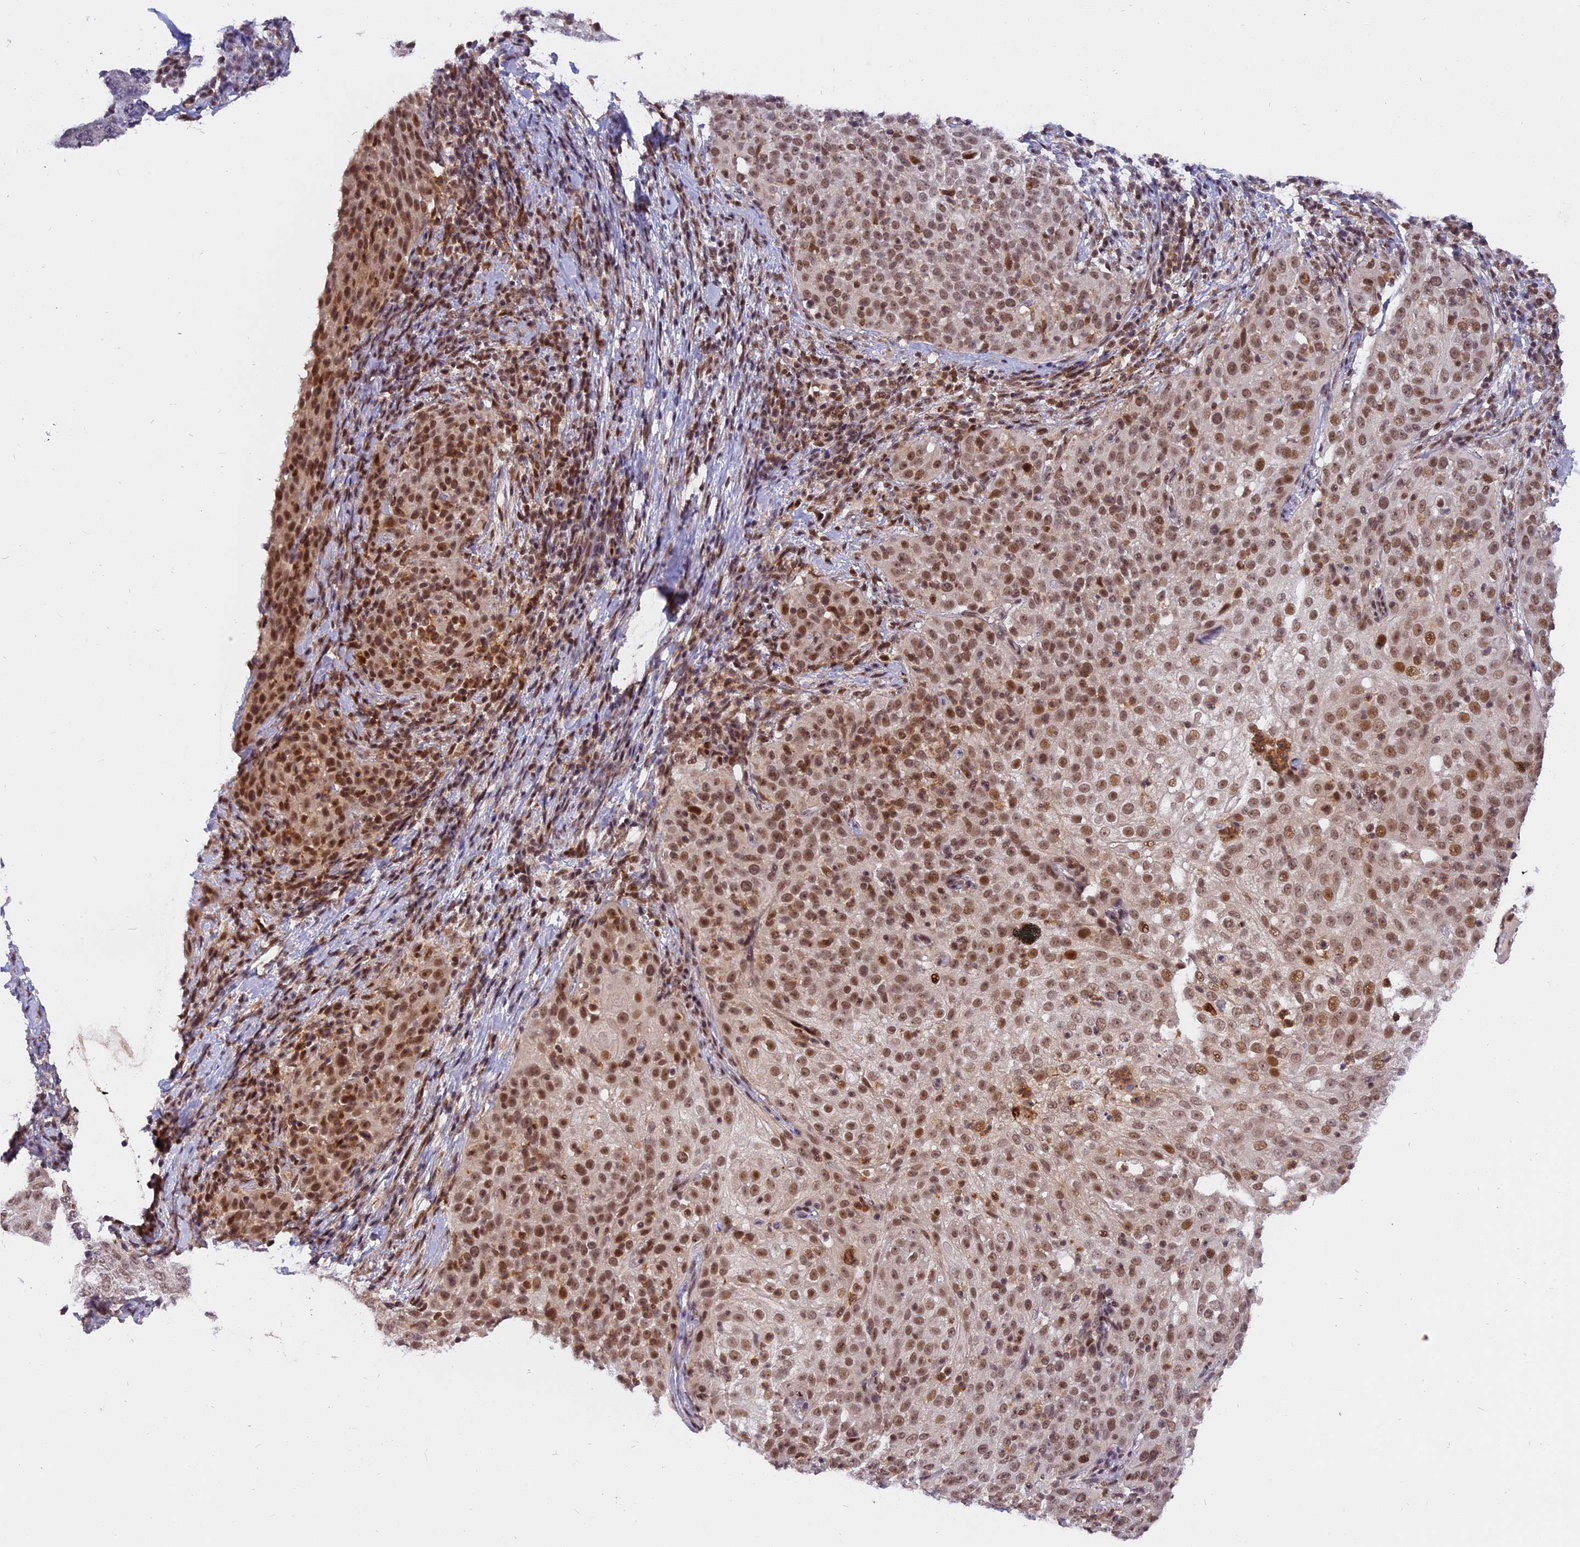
{"staining": {"intensity": "moderate", "quantity": ">75%", "location": "nuclear"}, "tissue": "cervical cancer", "cell_type": "Tumor cells", "image_type": "cancer", "snomed": [{"axis": "morphology", "description": "Squamous cell carcinoma, NOS"}, {"axis": "topography", "description": "Cervix"}], "caption": "The histopathology image exhibits immunohistochemical staining of cervical cancer. There is moderate nuclear expression is identified in approximately >75% of tumor cells.", "gene": "TADA3", "patient": {"sex": "female", "age": 57}}